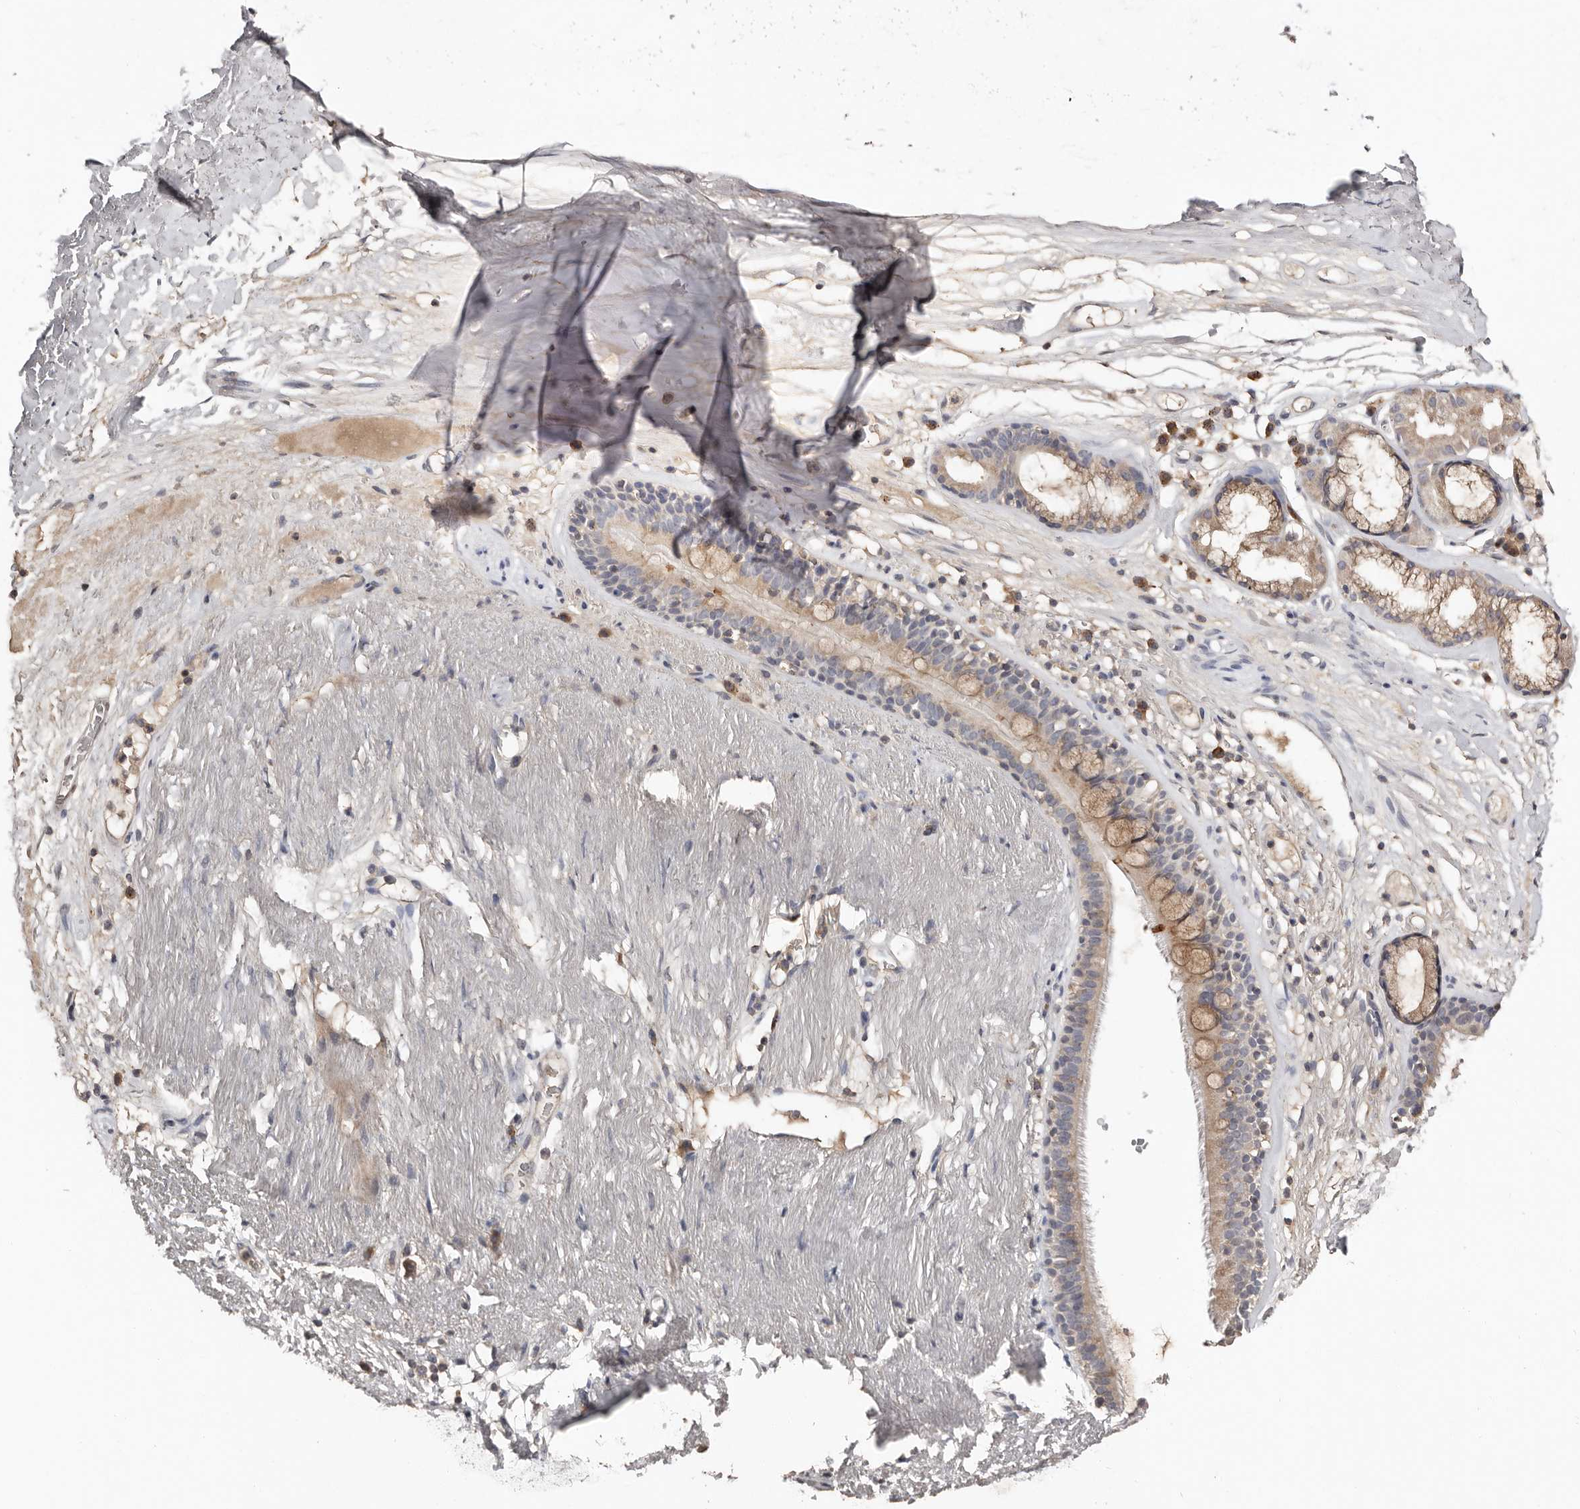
{"staining": {"intensity": "negative", "quantity": "none", "location": "none"}, "tissue": "adipose tissue", "cell_type": "Adipocytes", "image_type": "normal", "snomed": [{"axis": "morphology", "description": "Normal tissue, NOS"}, {"axis": "topography", "description": "Cartilage tissue"}], "caption": "The micrograph reveals no significant positivity in adipocytes of adipose tissue. (Stains: DAB (3,3'-diaminobenzidine) immunohistochemistry with hematoxylin counter stain, Microscopy: brightfield microscopy at high magnification).", "gene": "SLC39A2", "patient": {"sex": "female", "age": 63}}